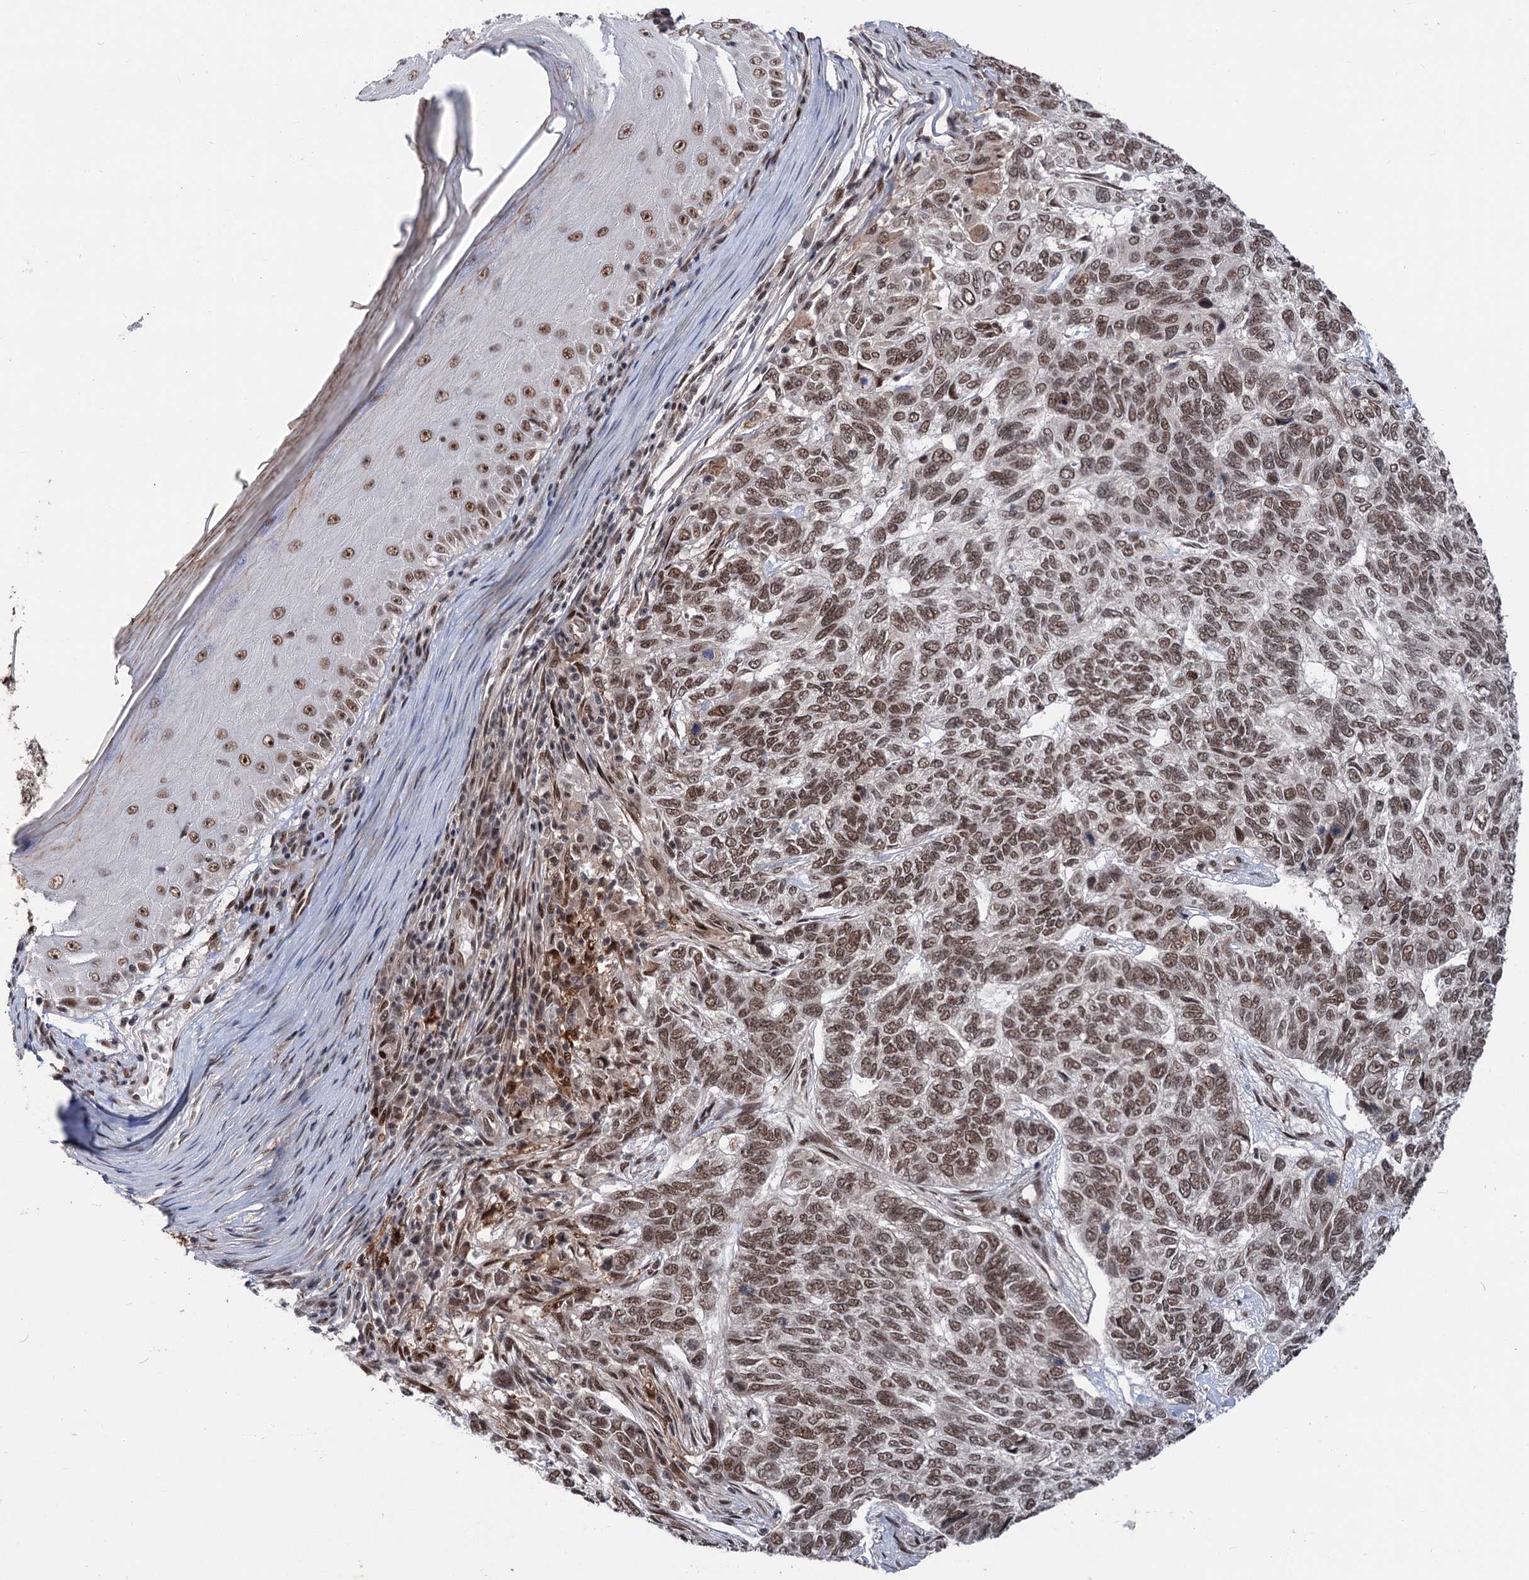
{"staining": {"intensity": "moderate", "quantity": ">75%", "location": "nuclear"}, "tissue": "skin cancer", "cell_type": "Tumor cells", "image_type": "cancer", "snomed": [{"axis": "morphology", "description": "Basal cell carcinoma"}, {"axis": "topography", "description": "Skin"}], "caption": "Human skin basal cell carcinoma stained with a protein marker displays moderate staining in tumor cells.", "gene": "MAML1", "patient": {"sex": "female", "age": 65}}